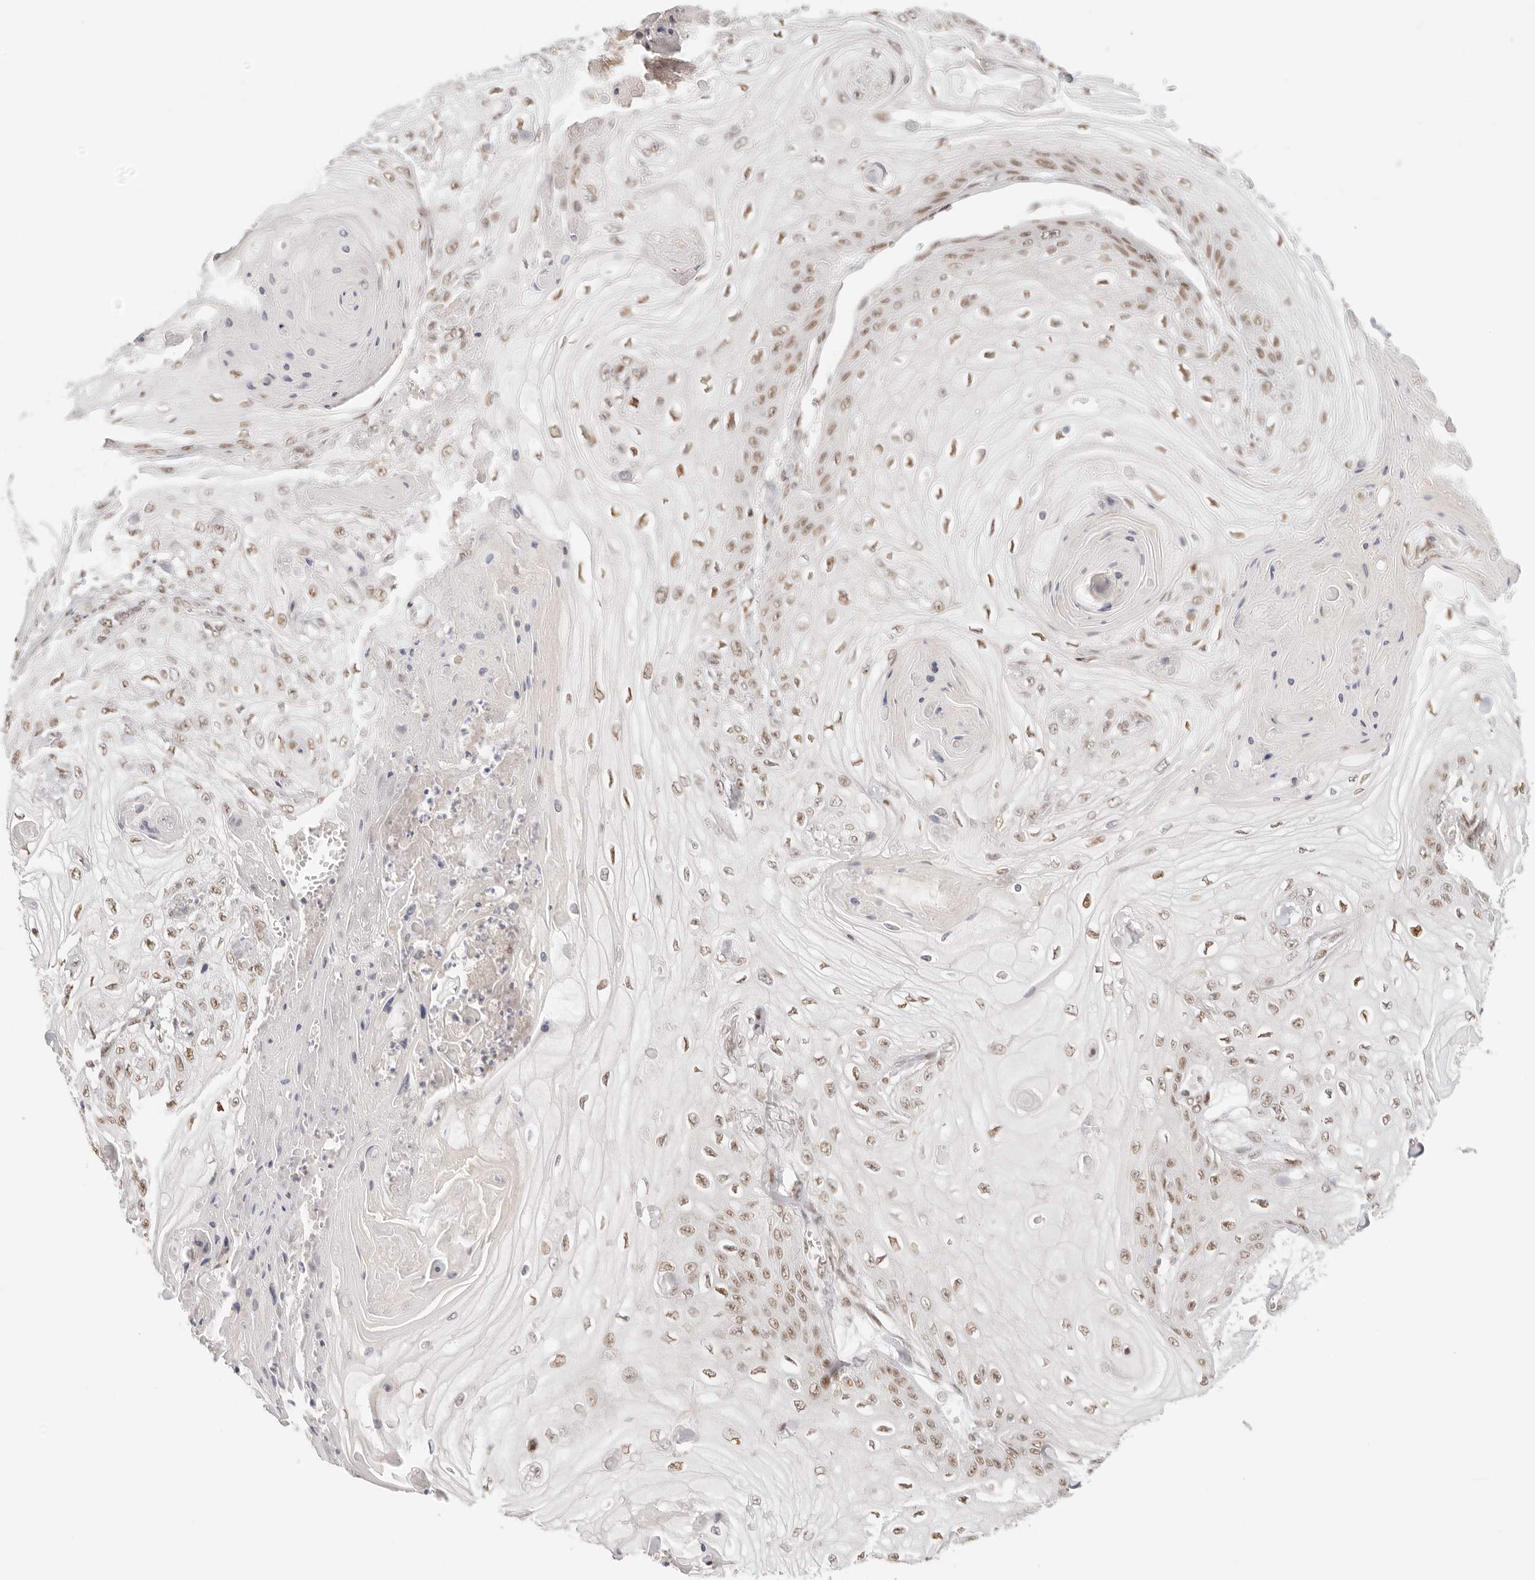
{"staining": {"intensity": "moderate", "quantity": ">75%", "location": "nuclear"}, "tissue": "skin cancer", "cell_type": "Tumor cells", "image_type": "cancer", "snomed": [{"axis": "morphology", "description": "Squamous cell carcinoma, NOS"}, {"axis": "topography", "description": "Skin"}], "caption": "This photomicrograph exhibits skin cancer (squamous cell carcinoma) stained with immunohistochemistry (IHC) to label a protein in brown. The nuclear of tumor cells show moderate positivity for the protein. Nuclei are counter-stained blue.", "gene": "HOXC5", "patient": {"sex": "male", "age": 74}}